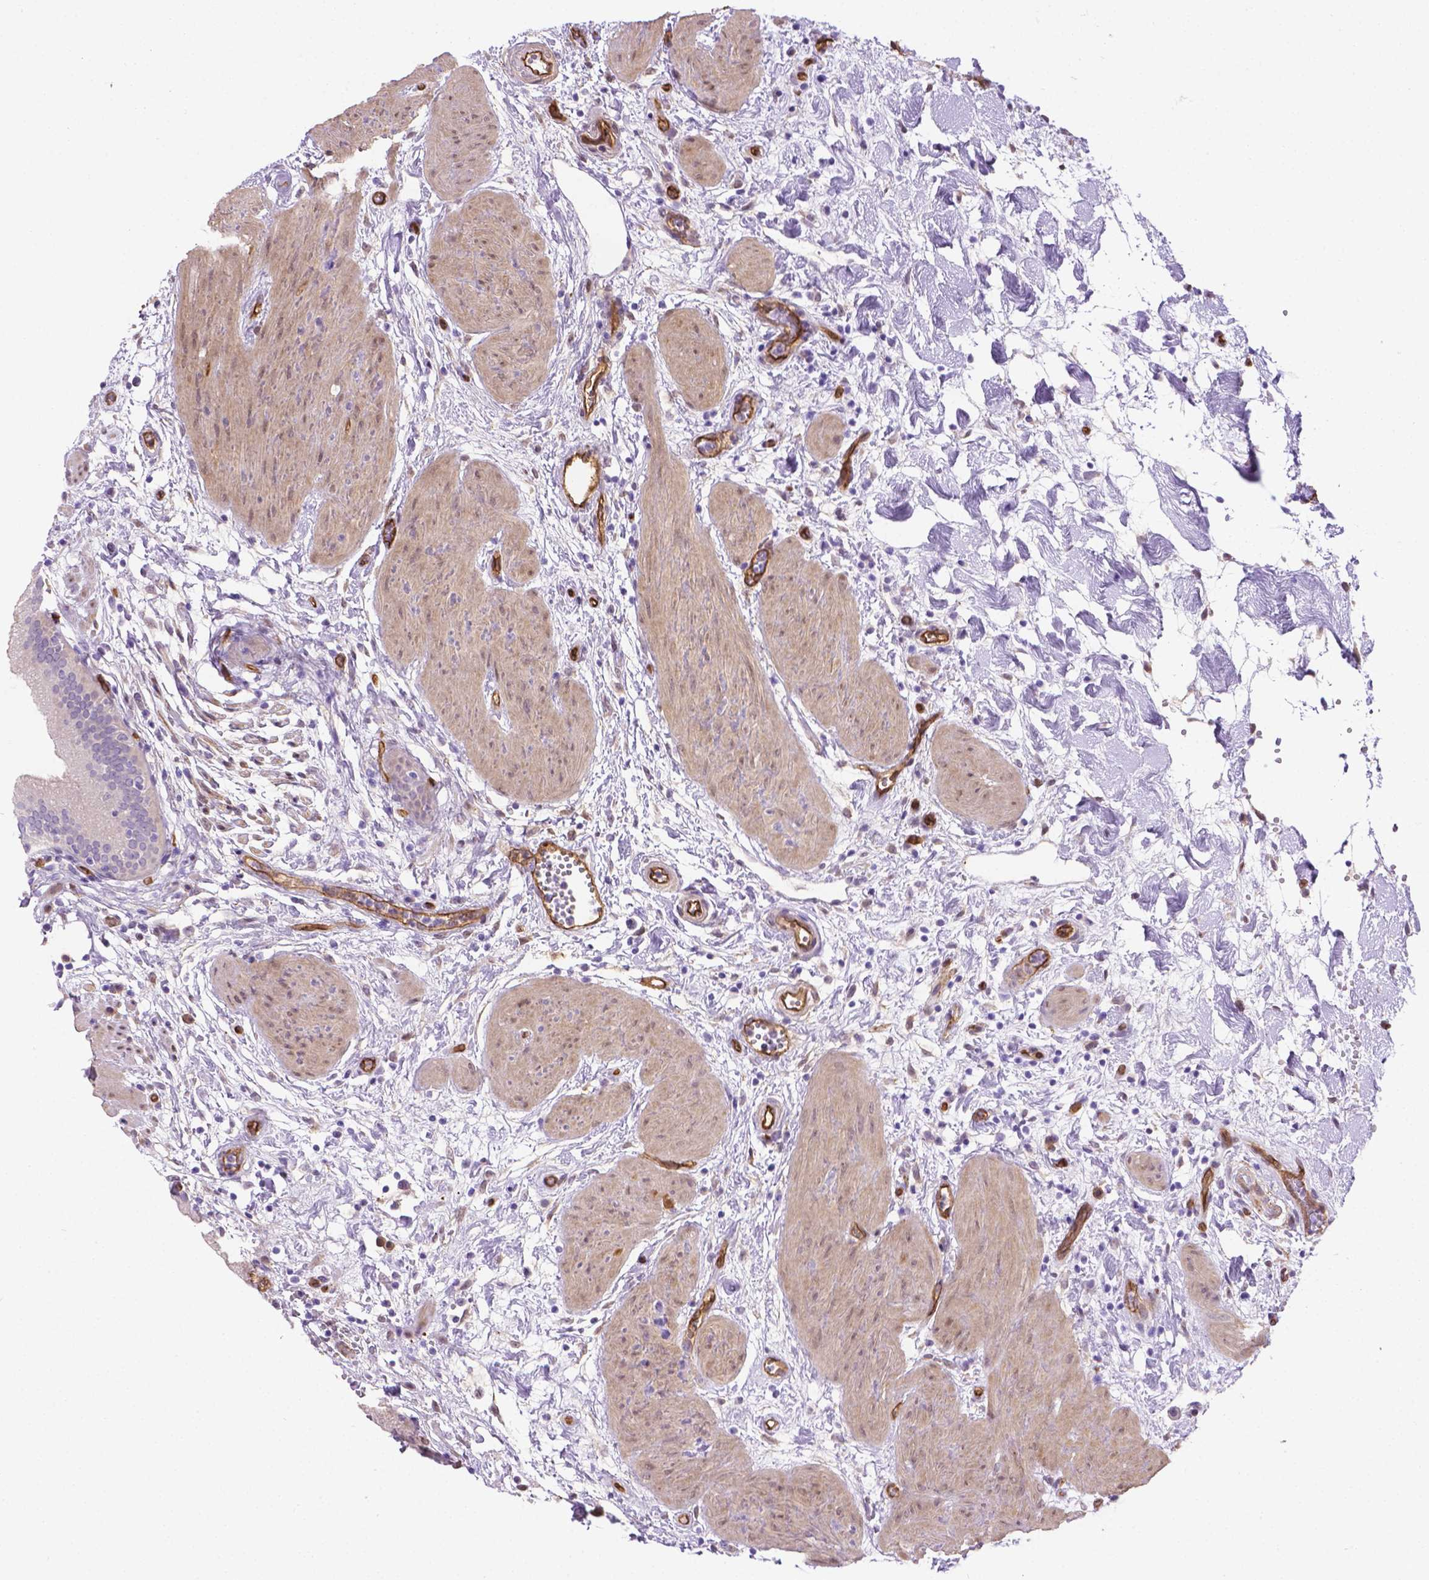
{"staining": {"intensity": "negative", "quantity": "none", "location": "none"}, "tissue": "gallbladder", "cell_type": "Glandular cells", "image_type": "normal", "snomed": [{"axis": "morphology", "description": "Normal tissue, NOS"}, {"axis": "topography", "description": "Gallbladder"}], "caption": "The photomicrograph exhibits no significant expression in glandular cells of gallbladder.", "gene": "CLIC4", "patient": {"sex": "female", "age": 65}}